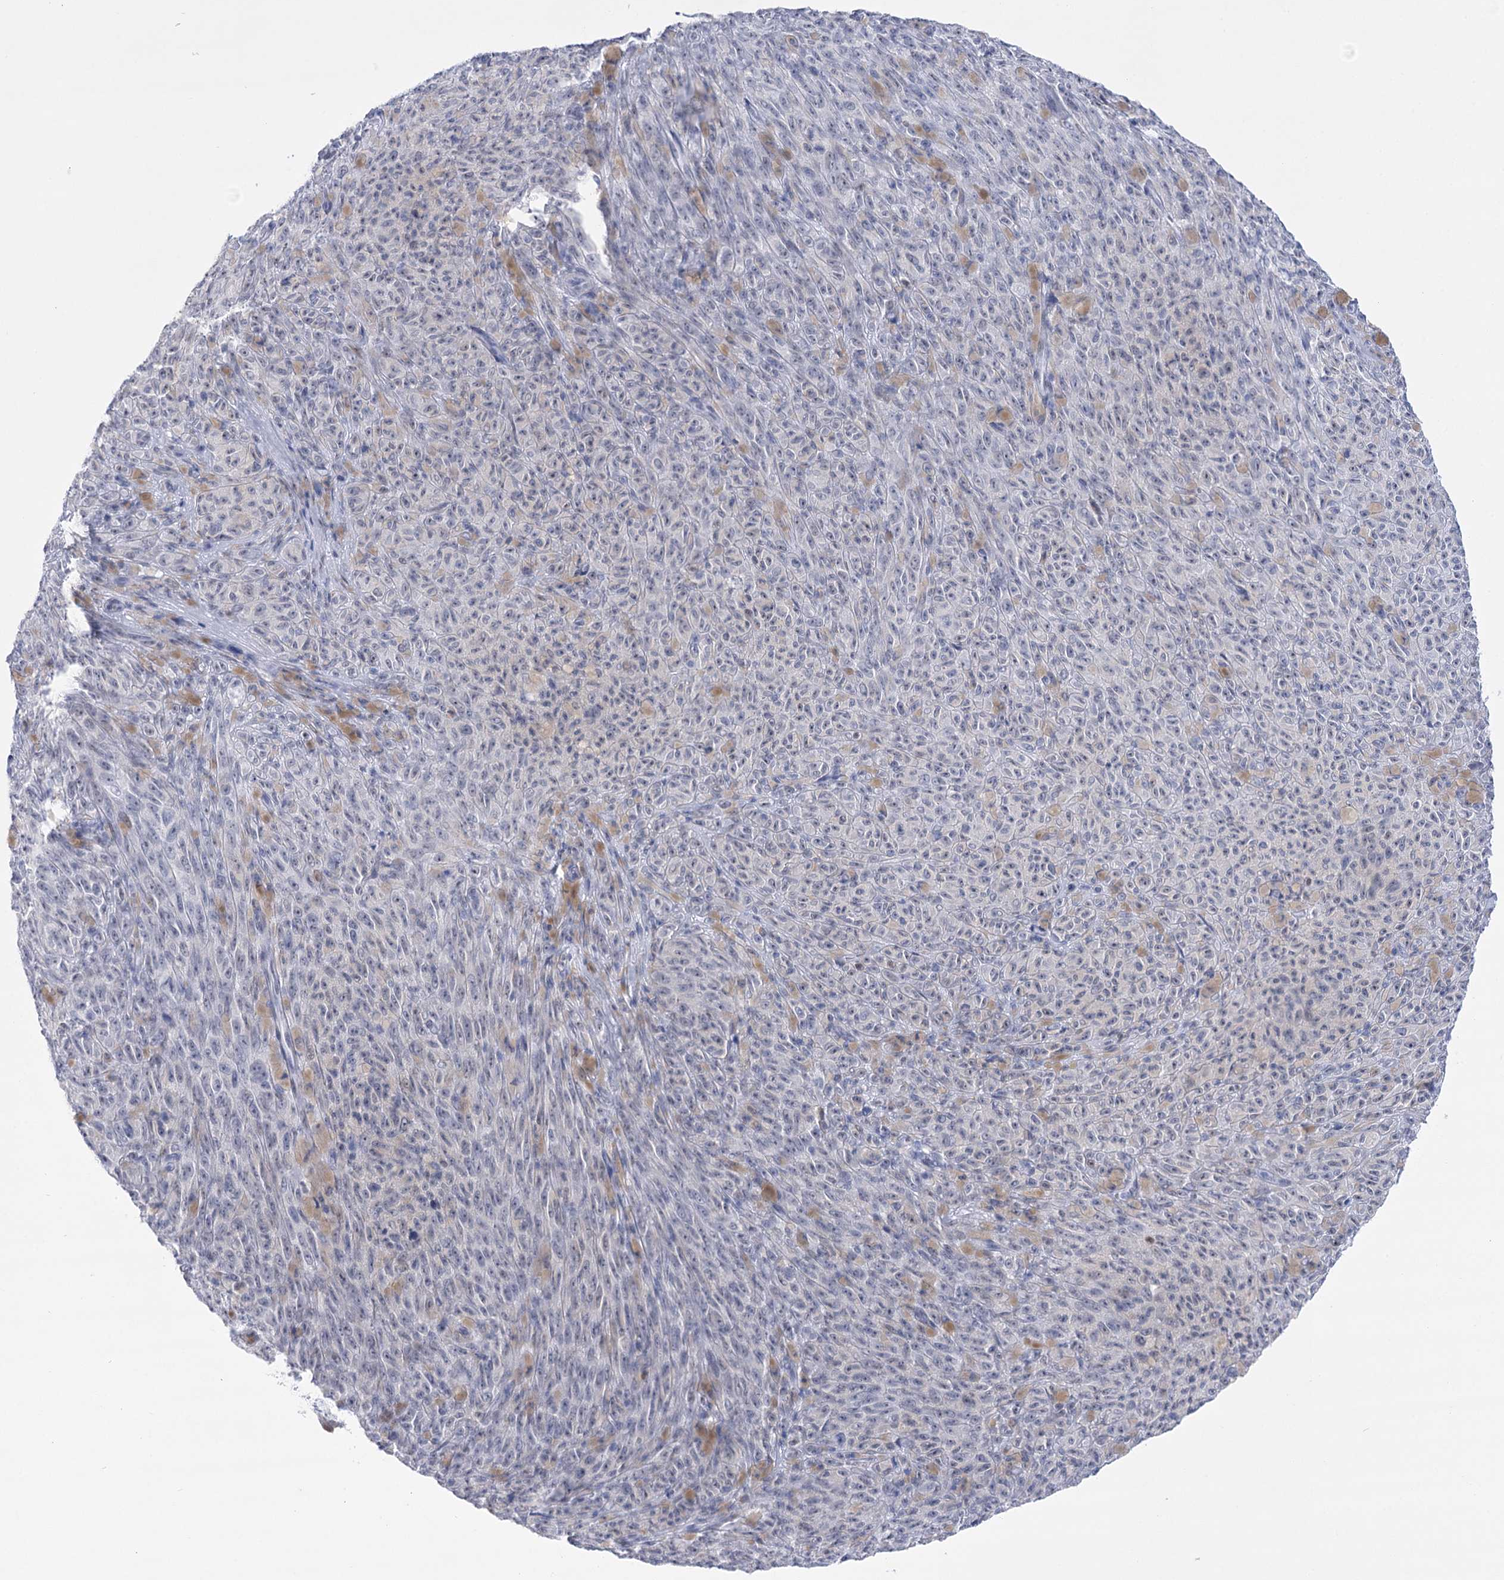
{"staining": {"intensity": "negative", "quantity": "none", "location": "none"}, "tissue": "melanoma", "cell_type": "Tumor cells", "image_type": "cancer", "snomed": [{"axis": "morphology", "description": "Malignant melanoma, NOS"}, {"axis": "topography", "description": "Skin"}], "caption": "Protein analysis of malignant melanoma shows no significant positivity in tumor cells.", "gene": "HORMAD1", "patient": {"sex": "female", "age": 82}}